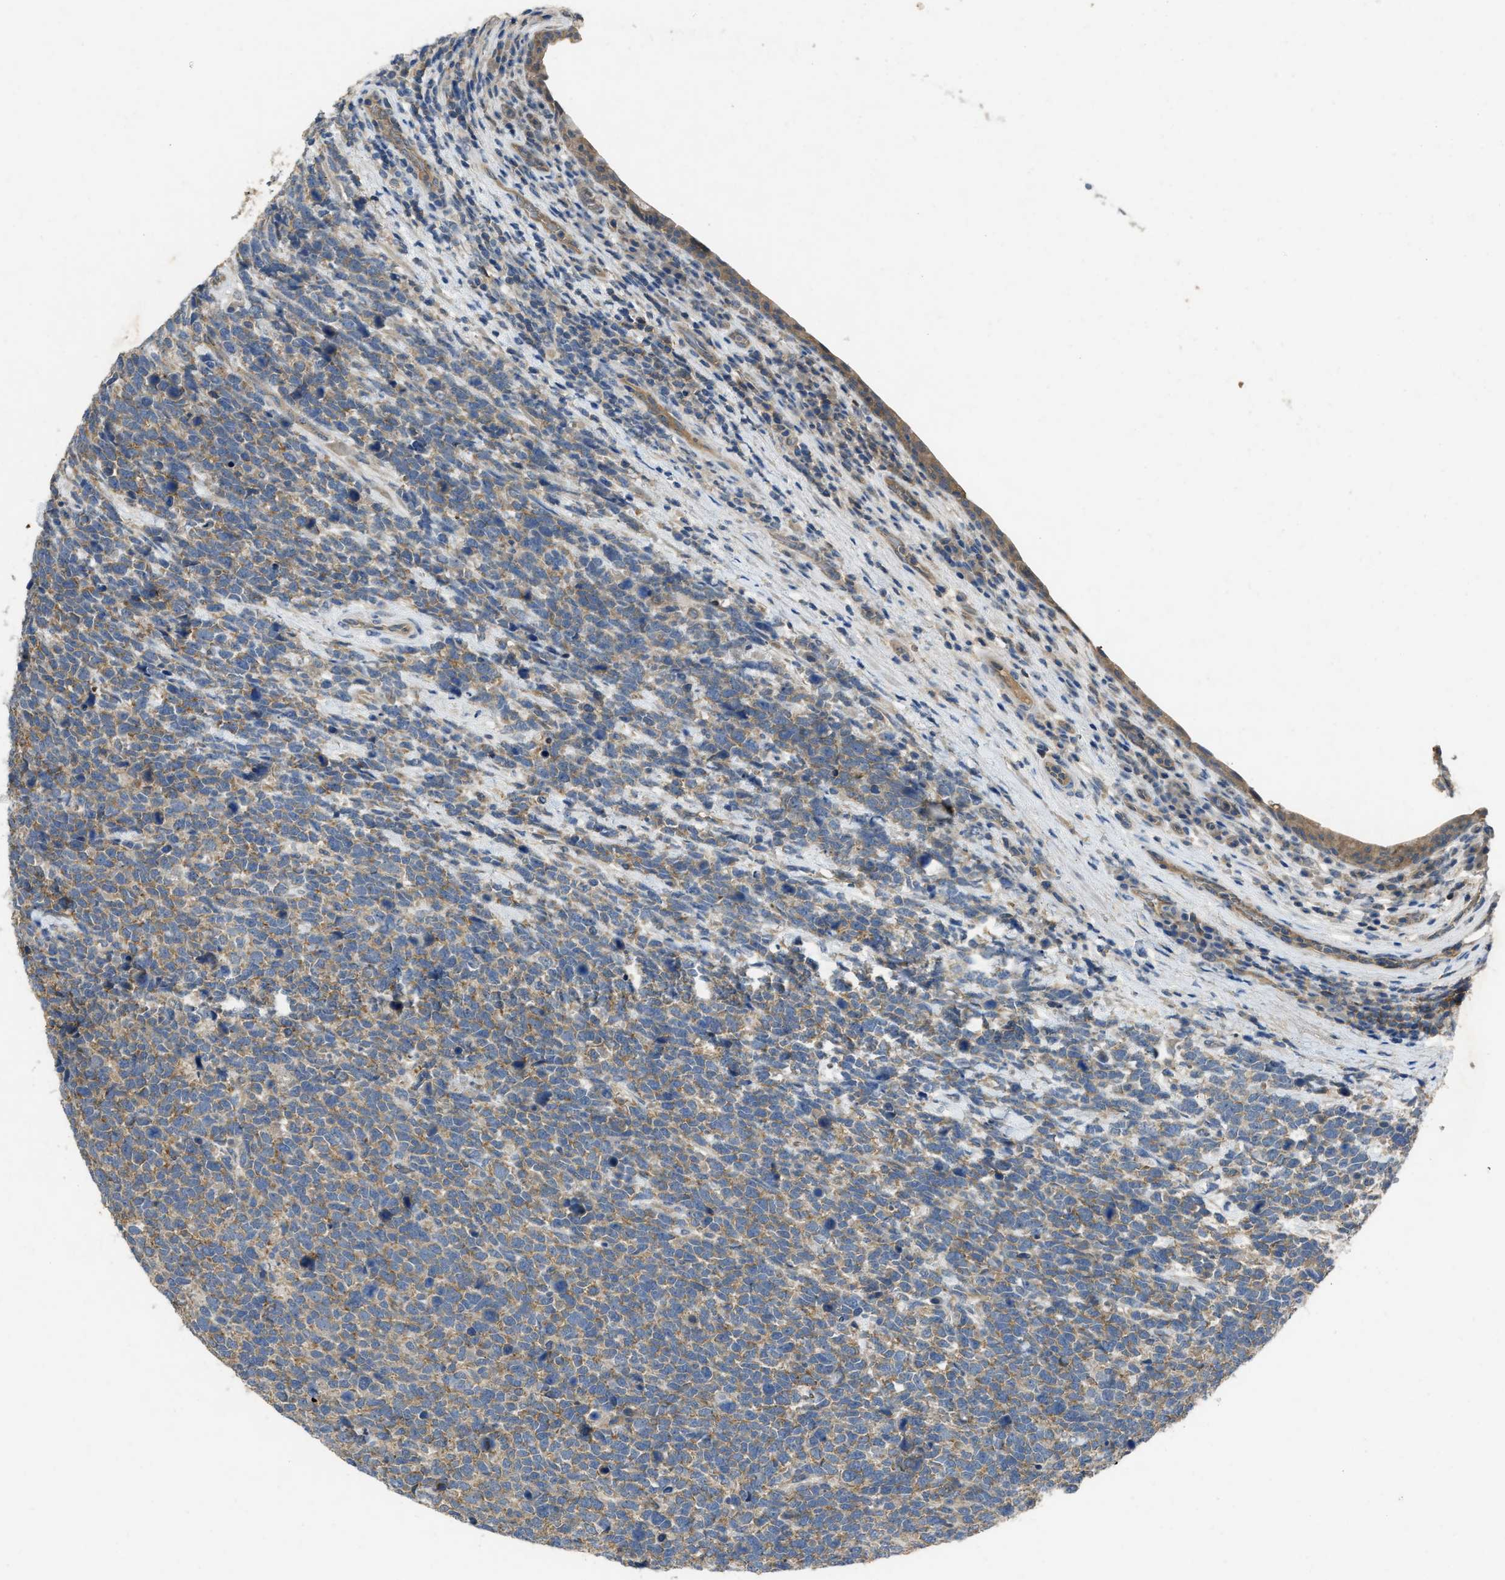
{"staining": {"intensity": "moderate", "quantity": ">75%", "location": "cytoplasmic/membranous"}, "tissue": "urothelial cancer", "cell_type": "Tumor cells", "image_type": "cancer", "snomed": [{"axis": "morphology", "description": "Urothelial carcinoma, High grade"}, {"axis": "topography", "description": "Urinary bladder"}], "caption": "Moderate cytoplasmic/membranous staining is present in about >75% of tumor cells in urothelial cancer.", "gene": "PPP3CA", "patient": {"sex": "female", "age": 82}}